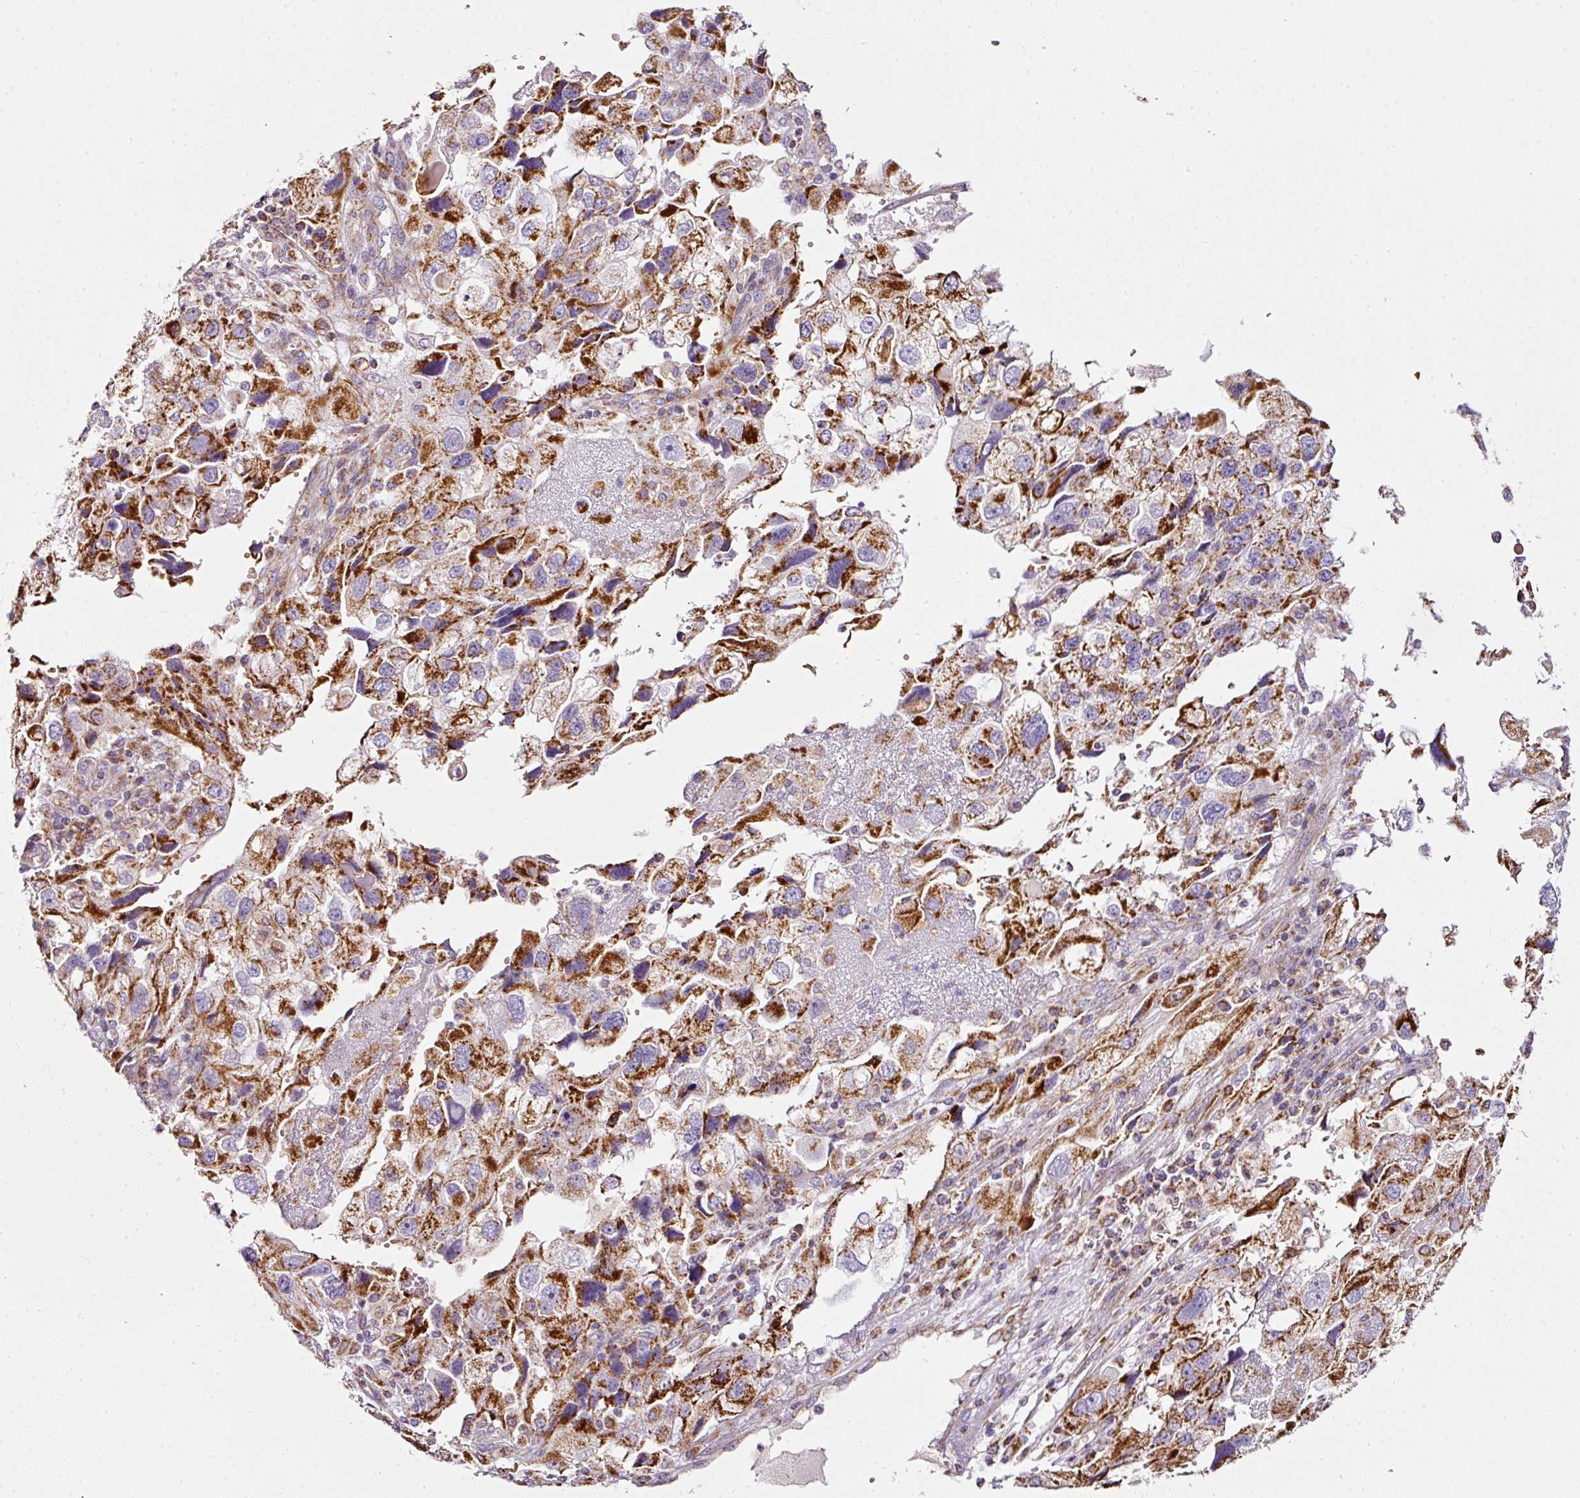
{"staining": {"intensity": "strong", "quantity": "25%-75%", "location": "cytoplasmic/membranous"}, "tissue": "endometrial cancer", "cell_type": "Tumor cells", "image_type": "cancer", "snomed": [{"axis": "morphology", "description": "Adenocarcinoma, NOS"}, {"axis": "topography", "description": "Endometrium"}], "caption": "A brown stain shows strong cytoplasmic/membranous positivity of a protein in human endometrial cancer (adenocarcinoma) tumor cells.", "gene": "SDHA", "patient": {"sex": "female", "age": 49}}